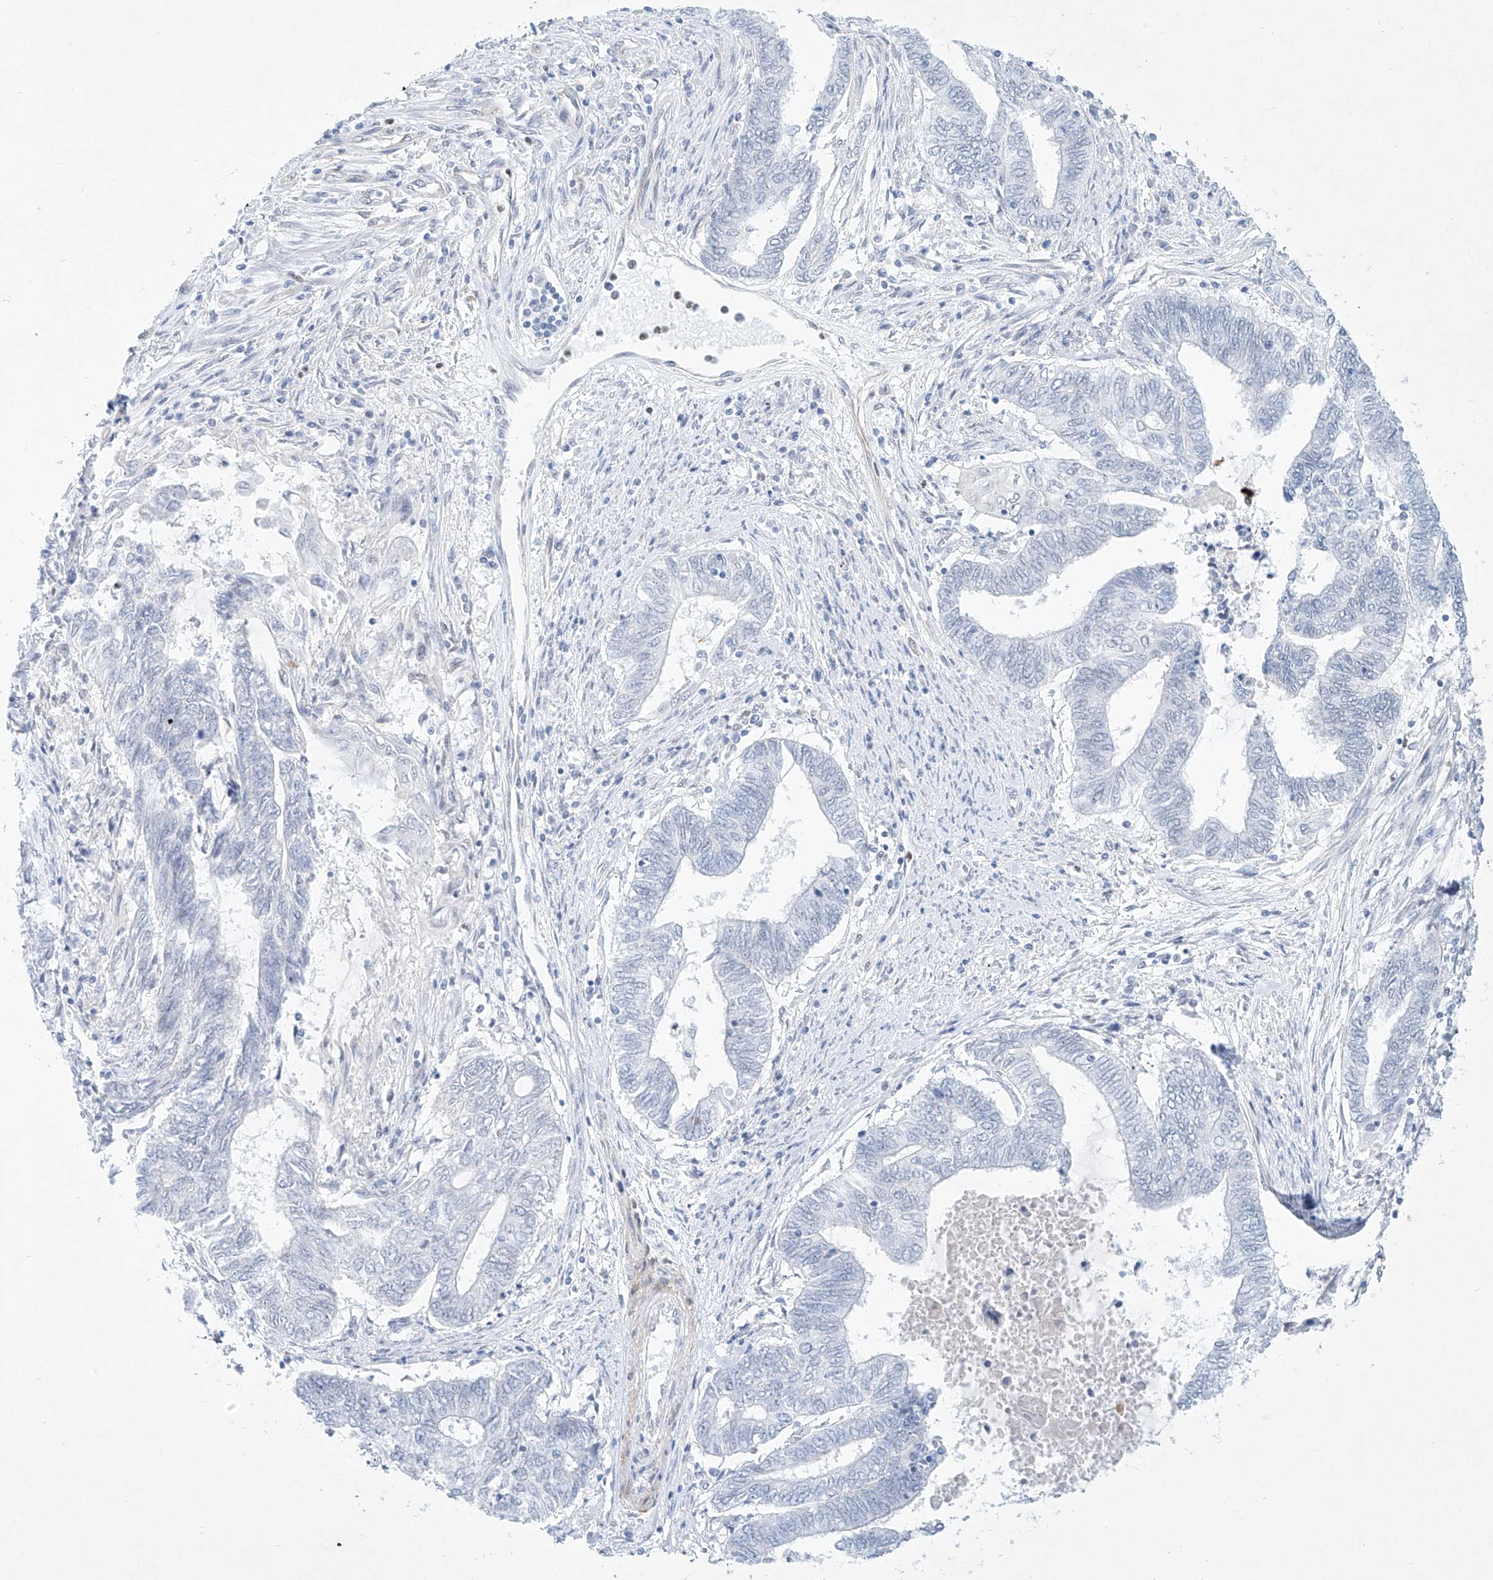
{"staining": {"intensity": "negative", "quantity": "none", "location": "none"}, "tissue": "endometrial cancer", "cell_type": "Tumor cells", "image_type": "cancer", "snomed": [{"axis": "morphology", "description": "Adenocarcinoma, NOS"}, {"axis": "topography", "description": "Uterus"}, {"axis": "topography", "description": "Endometrium"}], "caption": "Tumor cells are negative for protein expression in human endometrial adenocarcinoma.", "gene": "REEP2", "patient": {"sex": "female", "age": 70}}